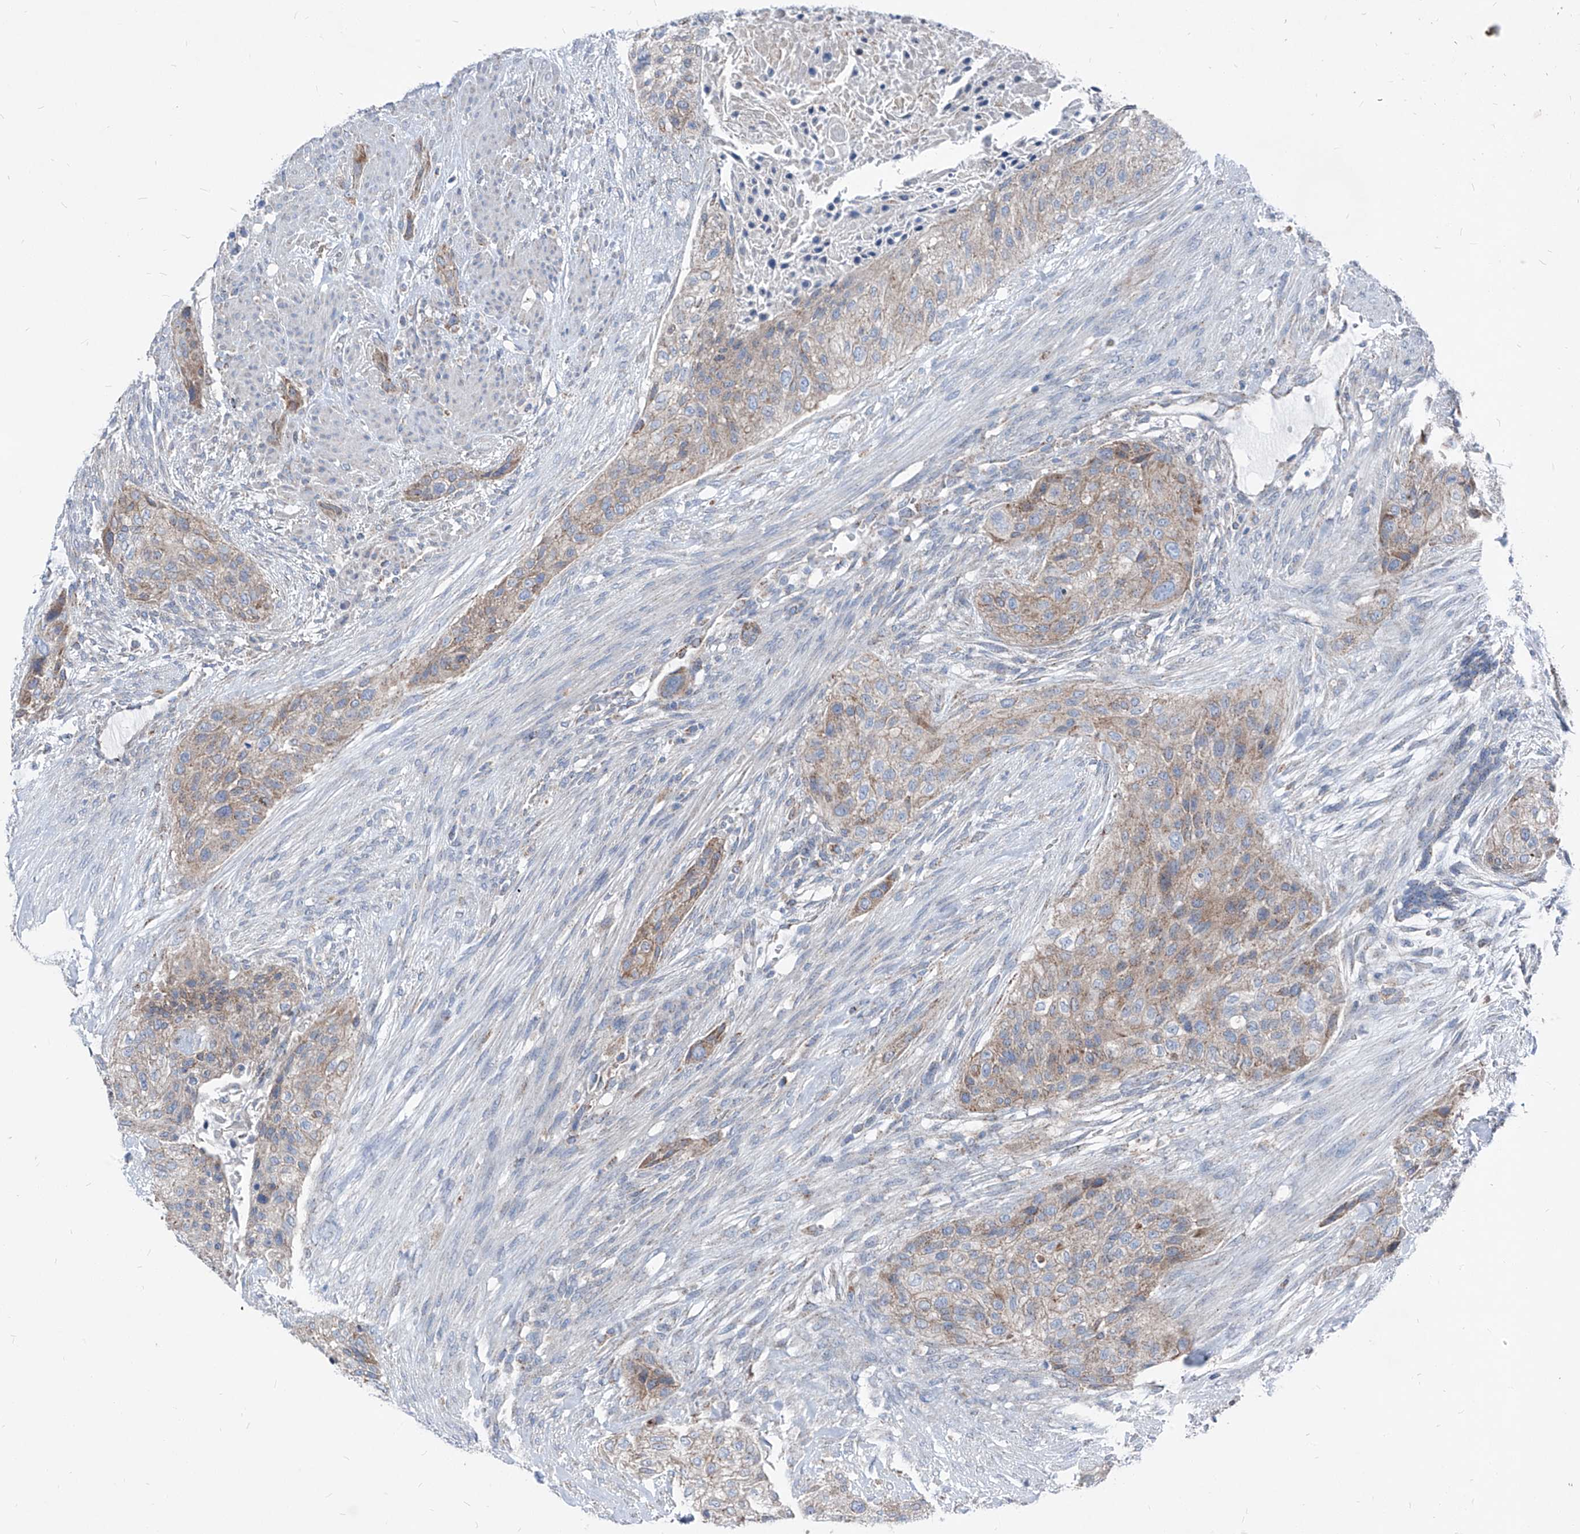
{"staining": {"intensity": "weak", "quantity": ">75%", "location": "cytoplasmic/membranous"}, "tissue": "urothelial cancer", "cell_type": "Tumor cells", "image_type": "cancer", "snomed": [{"axis": "morphology", "description": "Urothelial carcinoma, High grade"}, {"axis": "topography", "description": "Urinary bladder"}], "caption": "A micrograph showing weak cytoplasmic/membranous staining in about >75% of tumor cells in urothelial cancer, as visualized by brown immunohistochemical staining.", "gene": "AGPS", "patient": {"sex": "male", "age": 35}}